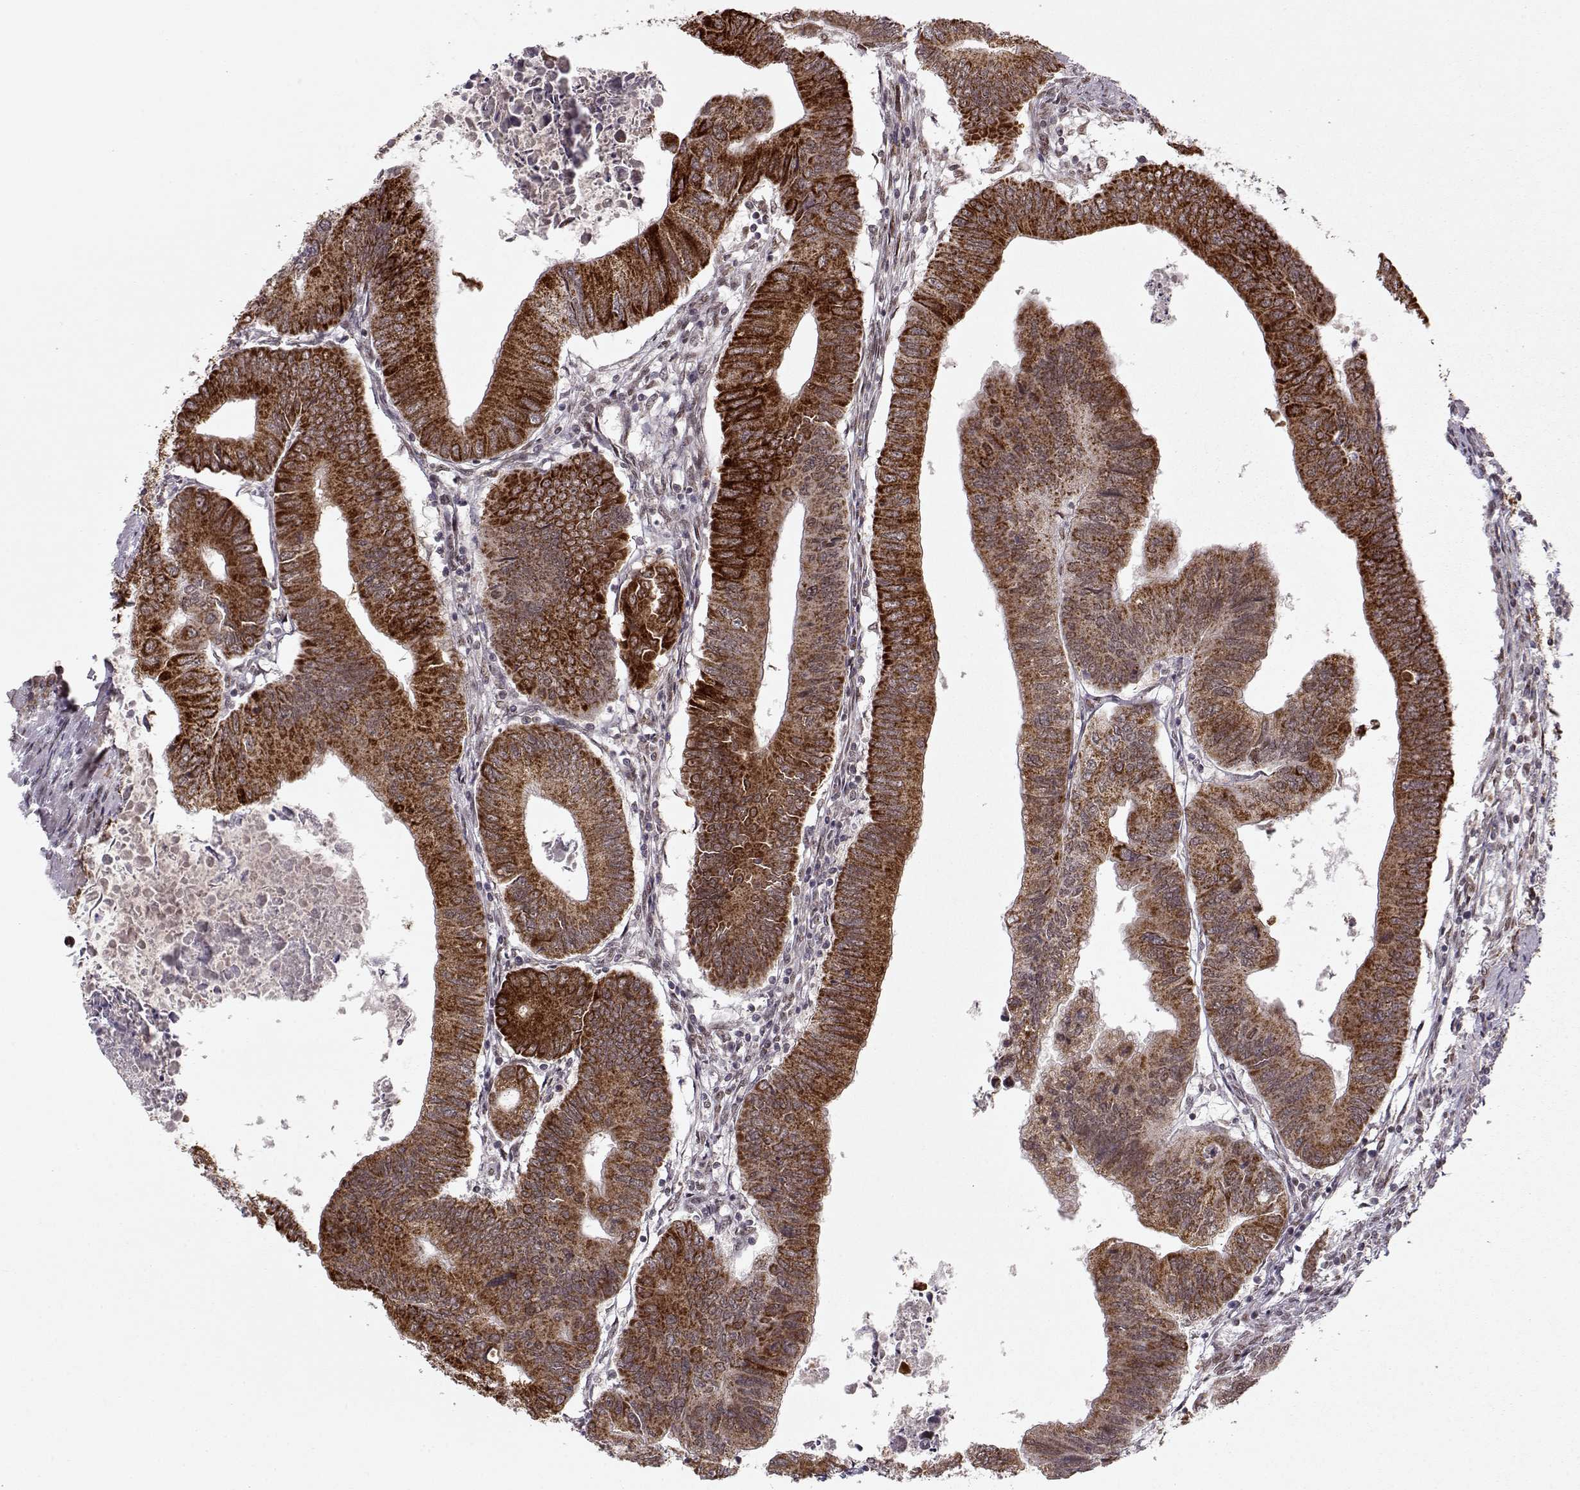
{"staining": {"intensity": "strong", "quantity": ">75%", "location": "cytoplasmic/membranous"}, "tissue": "colorectal cancer", "cell_type": "Tumor cells", "image_type": "cancer", "snomed": [{"axis": "morphology", "description": "Adenocarcinoma, NOS"}, {"axis": "topography", "description": "Colon"}], "caption": "Protein staining of colorectal adenocarcinoma tissue demonstrates strong cytoplasmic/membranous expression in about >75% of tumor cells.", "gene": "RAI1", "patient": {"sex": "male", "age": 53}}